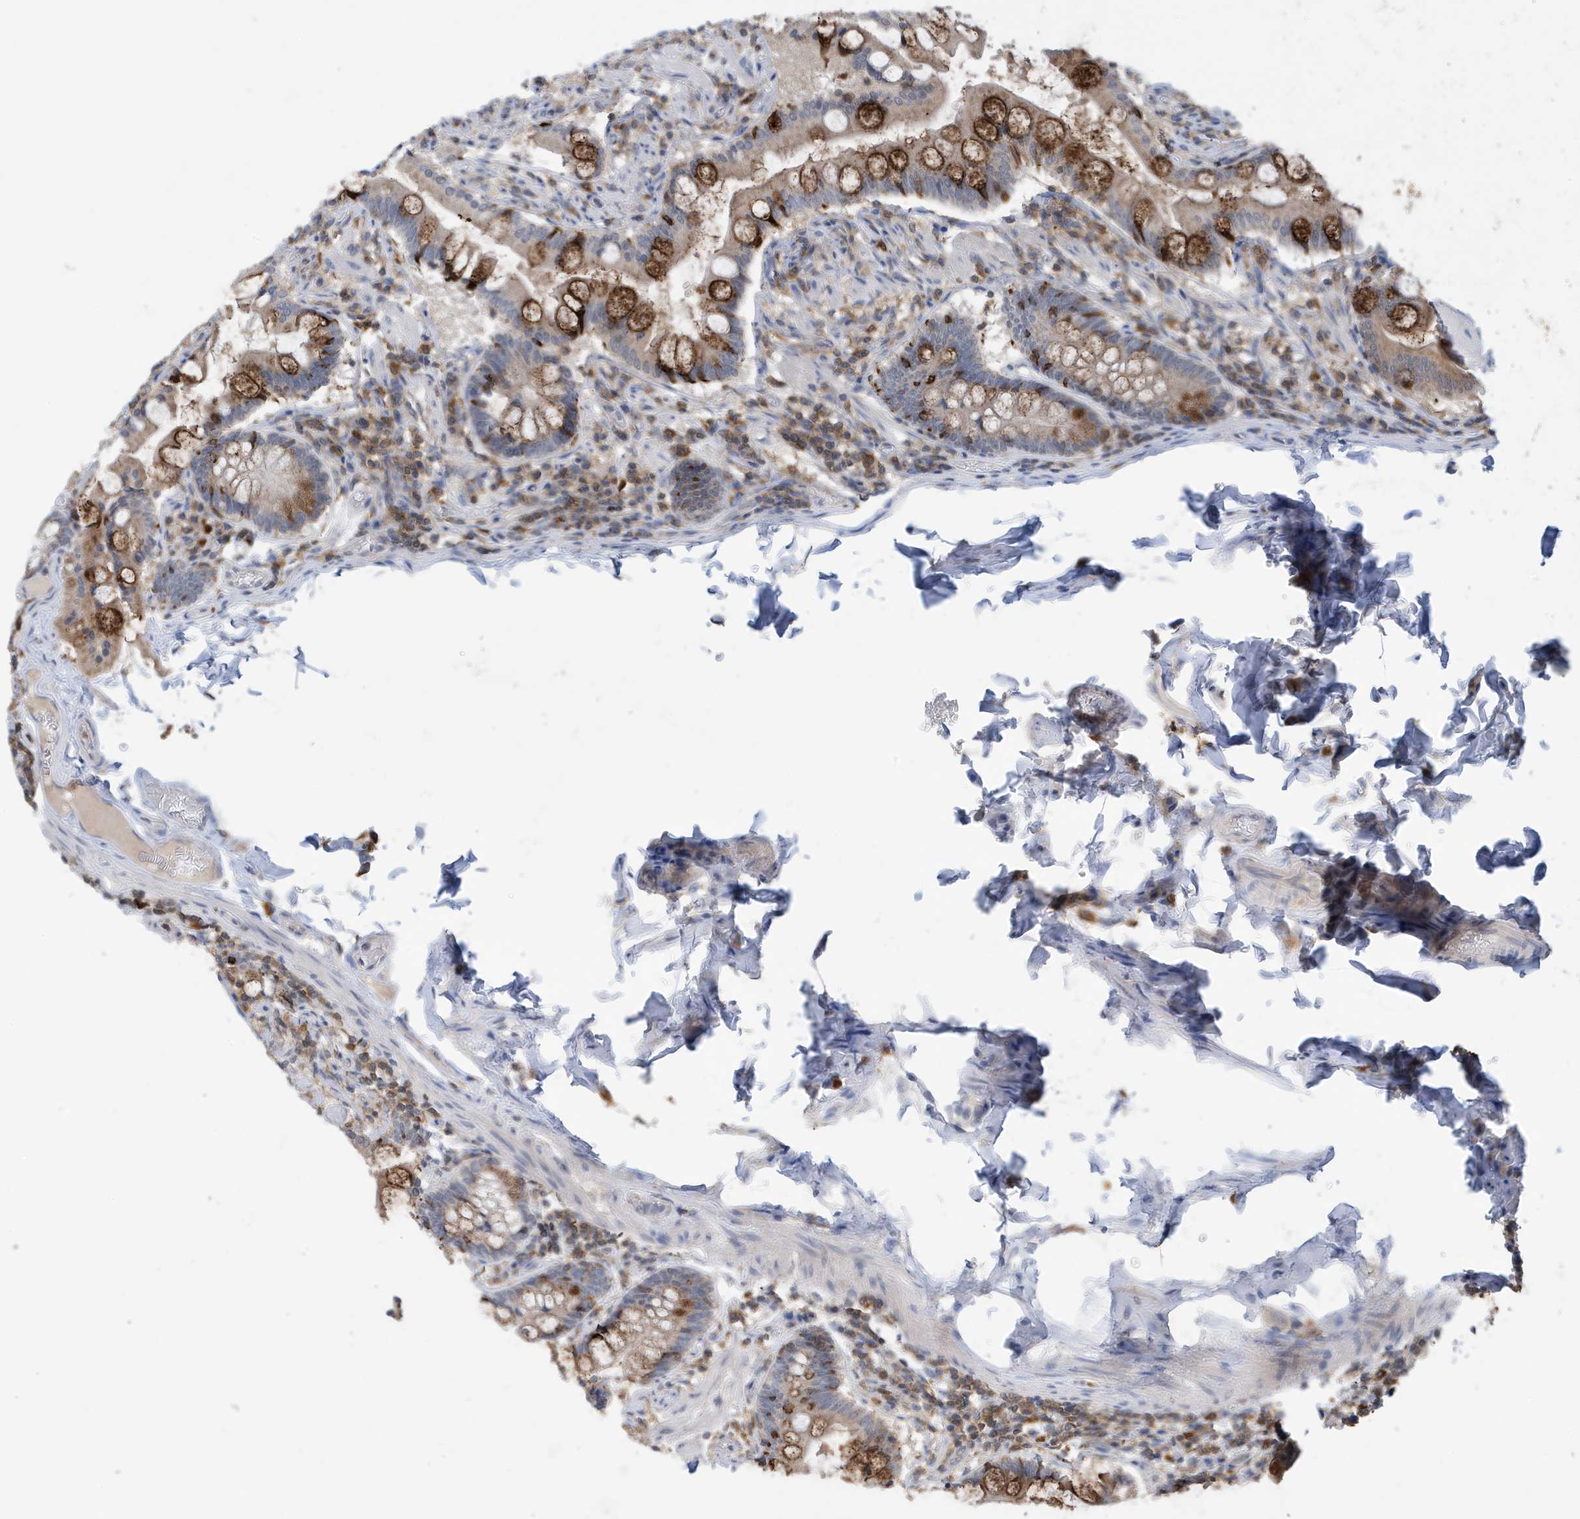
{"staining": {"intensity": "strong", "quantity": "25%-75%", "location": "cytoplasmic/membranous"}, "tissue": "small intestine", "cell_type": "Glandular cells", "image_type": "normal", "snomed": [{"axis": "morphology", "description": "Normal tissue, NOS"}, {"axis": "topography", "description": "Small intestine"}], "caption": "Protein staining by IHC reveals strong cytoplasmic/membranous positivity in about 25%-75% of glandular cells in benign small intestine.", "gene": "NSUN3", "patient": {"sex": "male", "age": 41}}